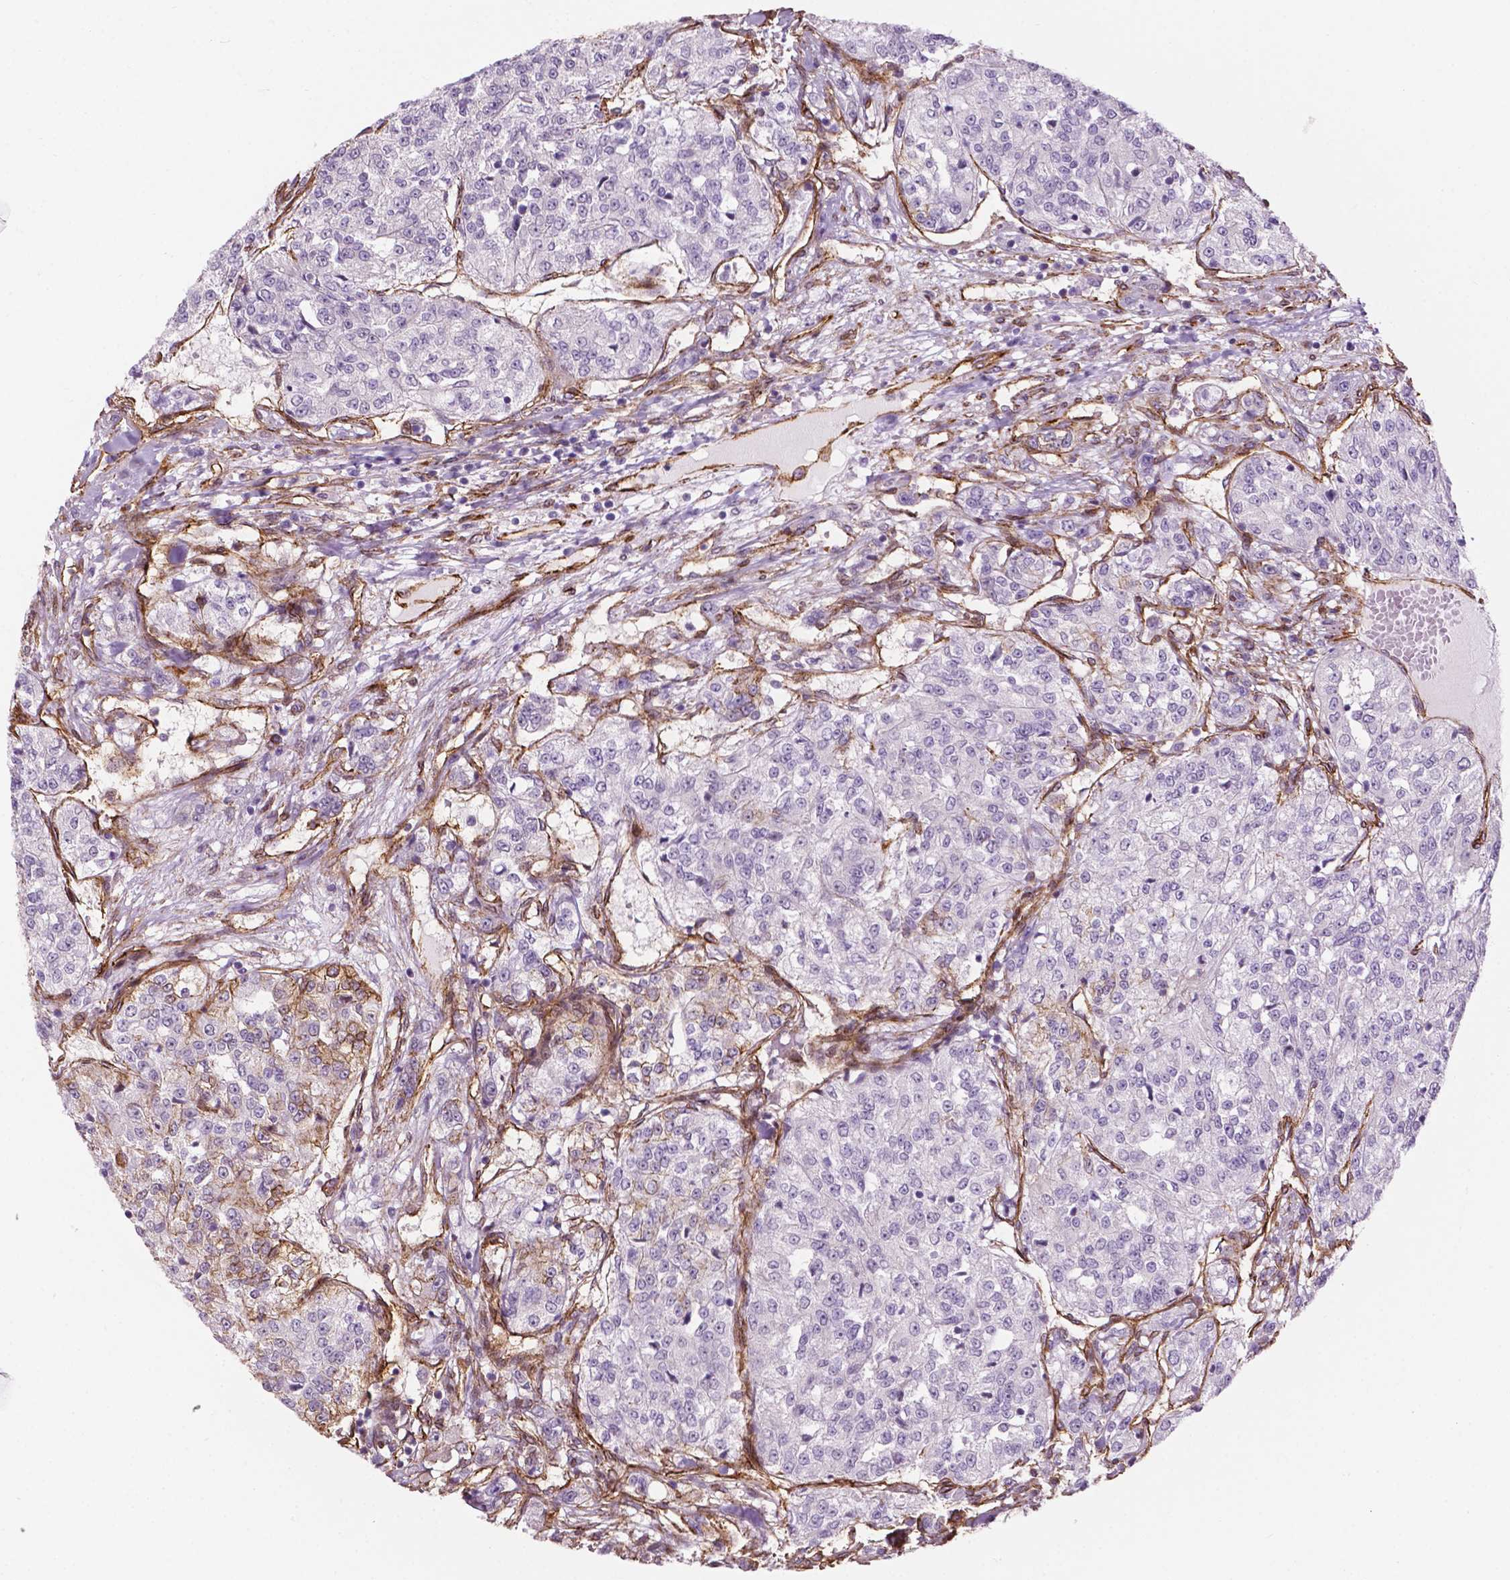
{"staining": {"intensity": "negative", "quantity": "none", "location": "none"}, "tissue": "renal cancer", "cell_type": "Tumor cells", "image_type": "cancer", "snomed": [{"axis": "morphology", "description": "Adenocarcinoma, NOS"}, {"axis": "topography", "description": "Kidney"}], "caption": "This is an IHC micrograph of renal cancer (adenocarcinoma). There is no staining in tumor cells.", "gene": "EGFL8", "patient": {"sex": "female", "age": 63}}